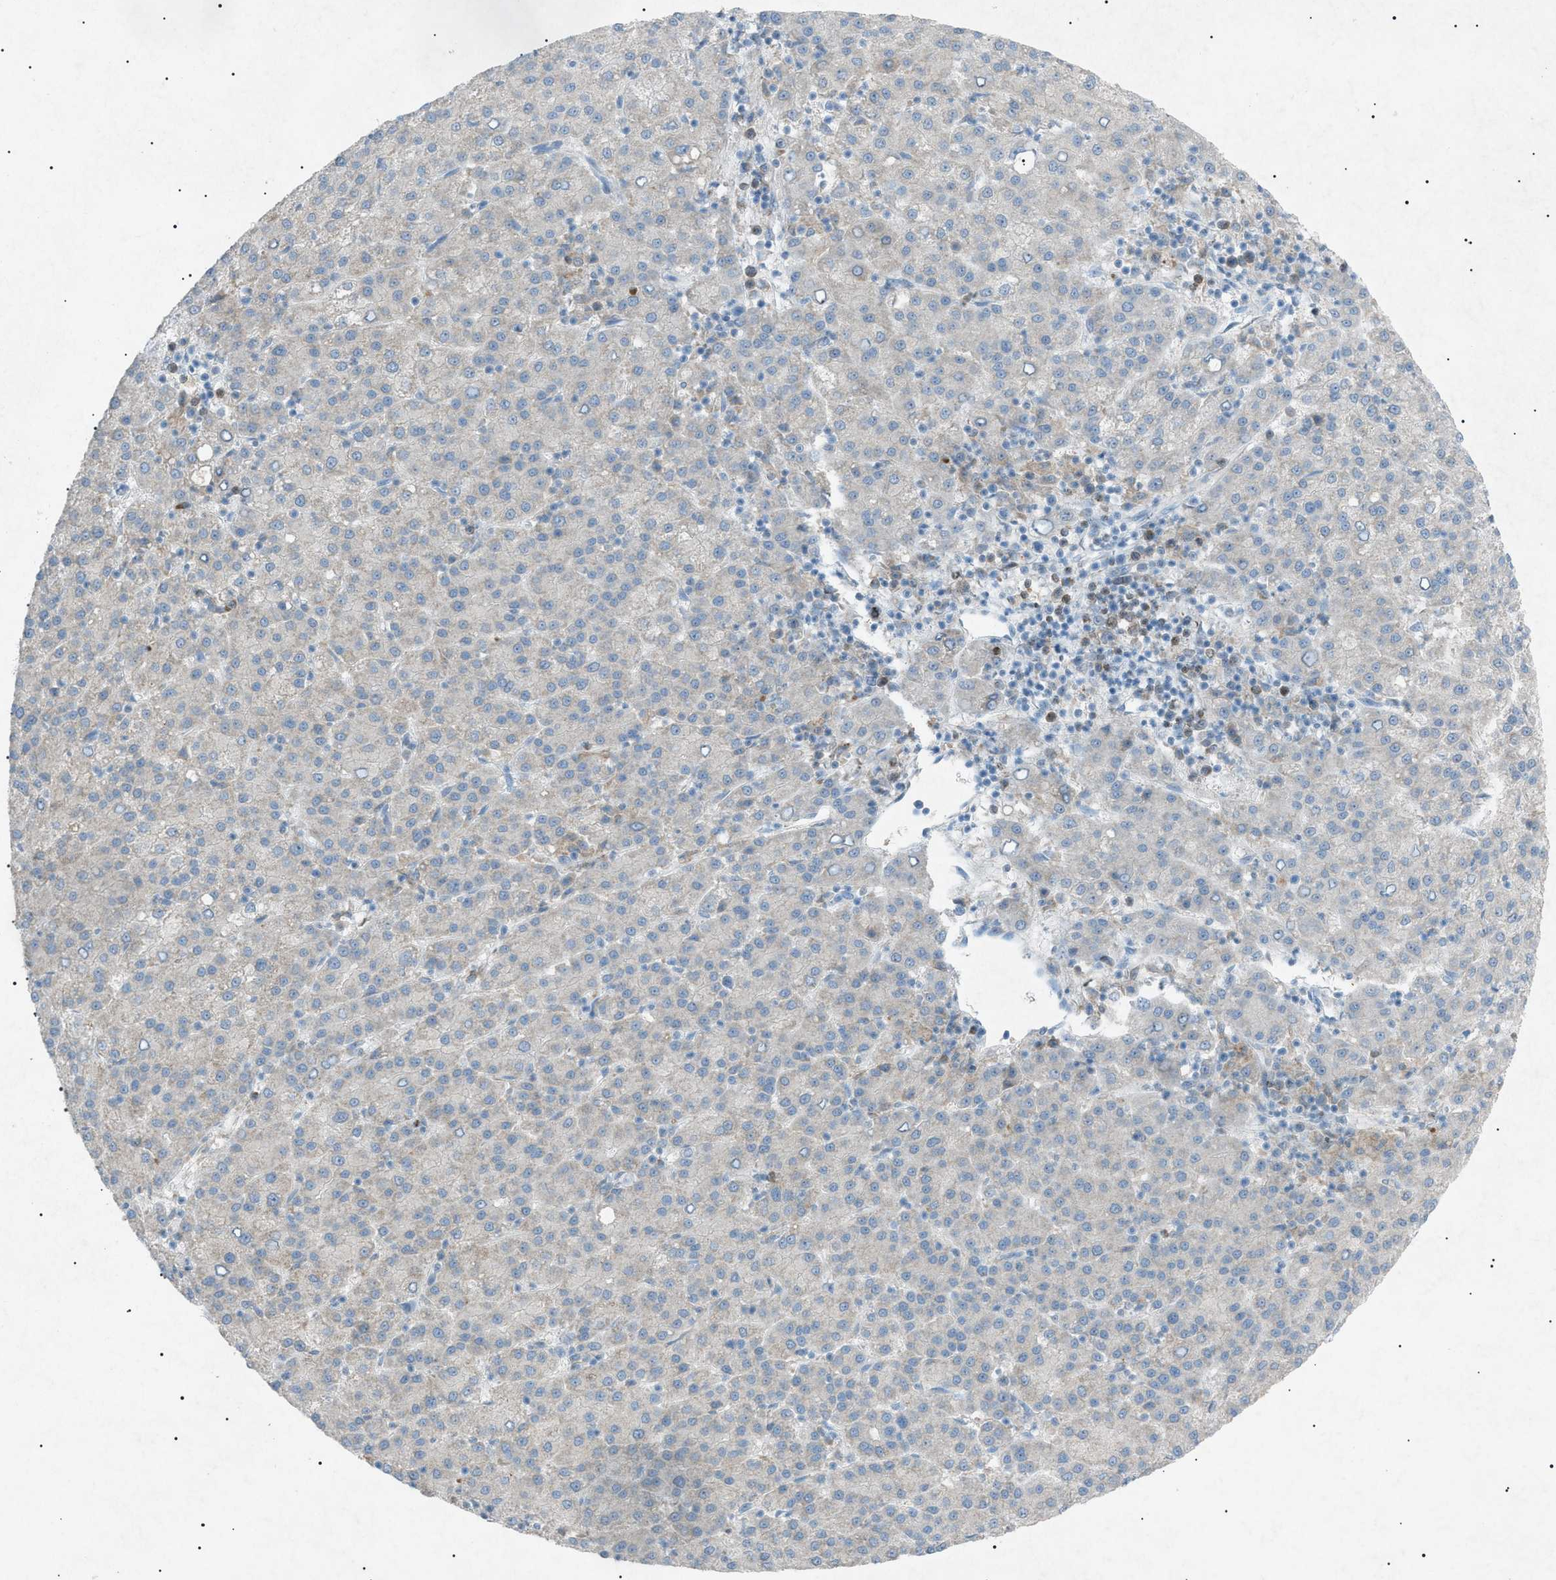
{"staining": {"intensity": "negative", "quantity": "none", "location": "none"}, "tissue": "liver cancer", "cell_type": "Tumor cells", "image_type": "cancer", "snomed": [{"axis": "morphology", "description": "Carcinoma, Hepatocellular, NOS"}, {"axis": "topography", "description": "Liver"}], "caption": "Liver hepatocellular carcinoma was stained to show a protein in brown. There is no significant expression in tumor cells.", "gene": "BTK", "patient": {"sex": "female", "age": 58}}